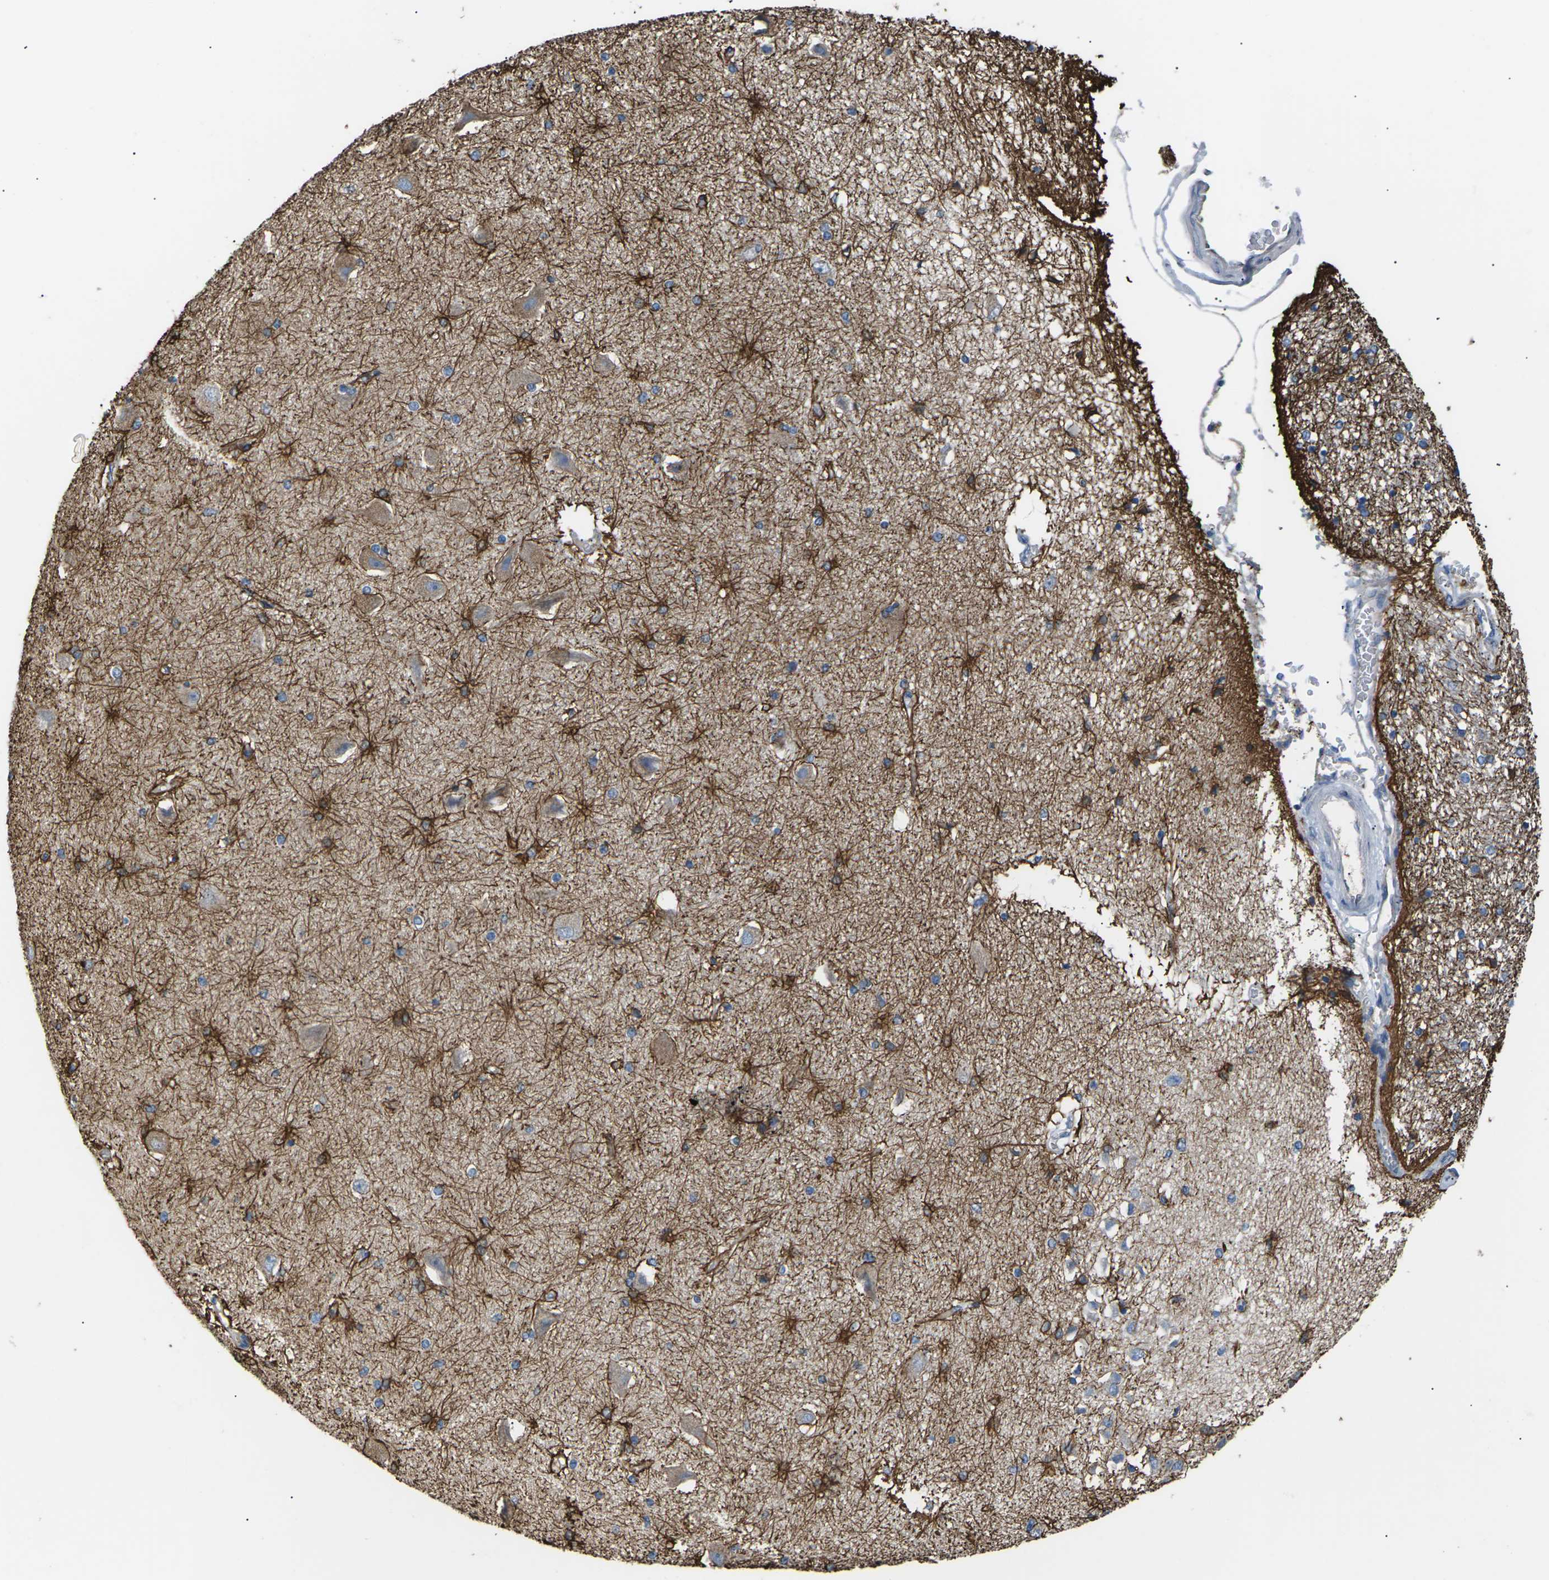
{"staining": {"intensity": "strong", "quantity": "25%-75%", "location": "cytoplasmic/membranous"}, "tissue": "hippocampus", "cell_type": "Glial cells", "image_type": "normal", "snomed": [{"axis": "morphology", "description": "Normal tissue, NOS"}, {"axis": "topography", "description": "Hippocampus"}], "caption": "Immunohistochemical staining of unremarkable human hippocampus exhibits high levels of strong cytoplasmic/membranous expression in approximately 25%-75% of glial cells. The protein of interest is shown in brown color, while the nuclei are stained blue.", "gene": "KLHDC8B", "patient": {"sex": "female", "age": 54}}